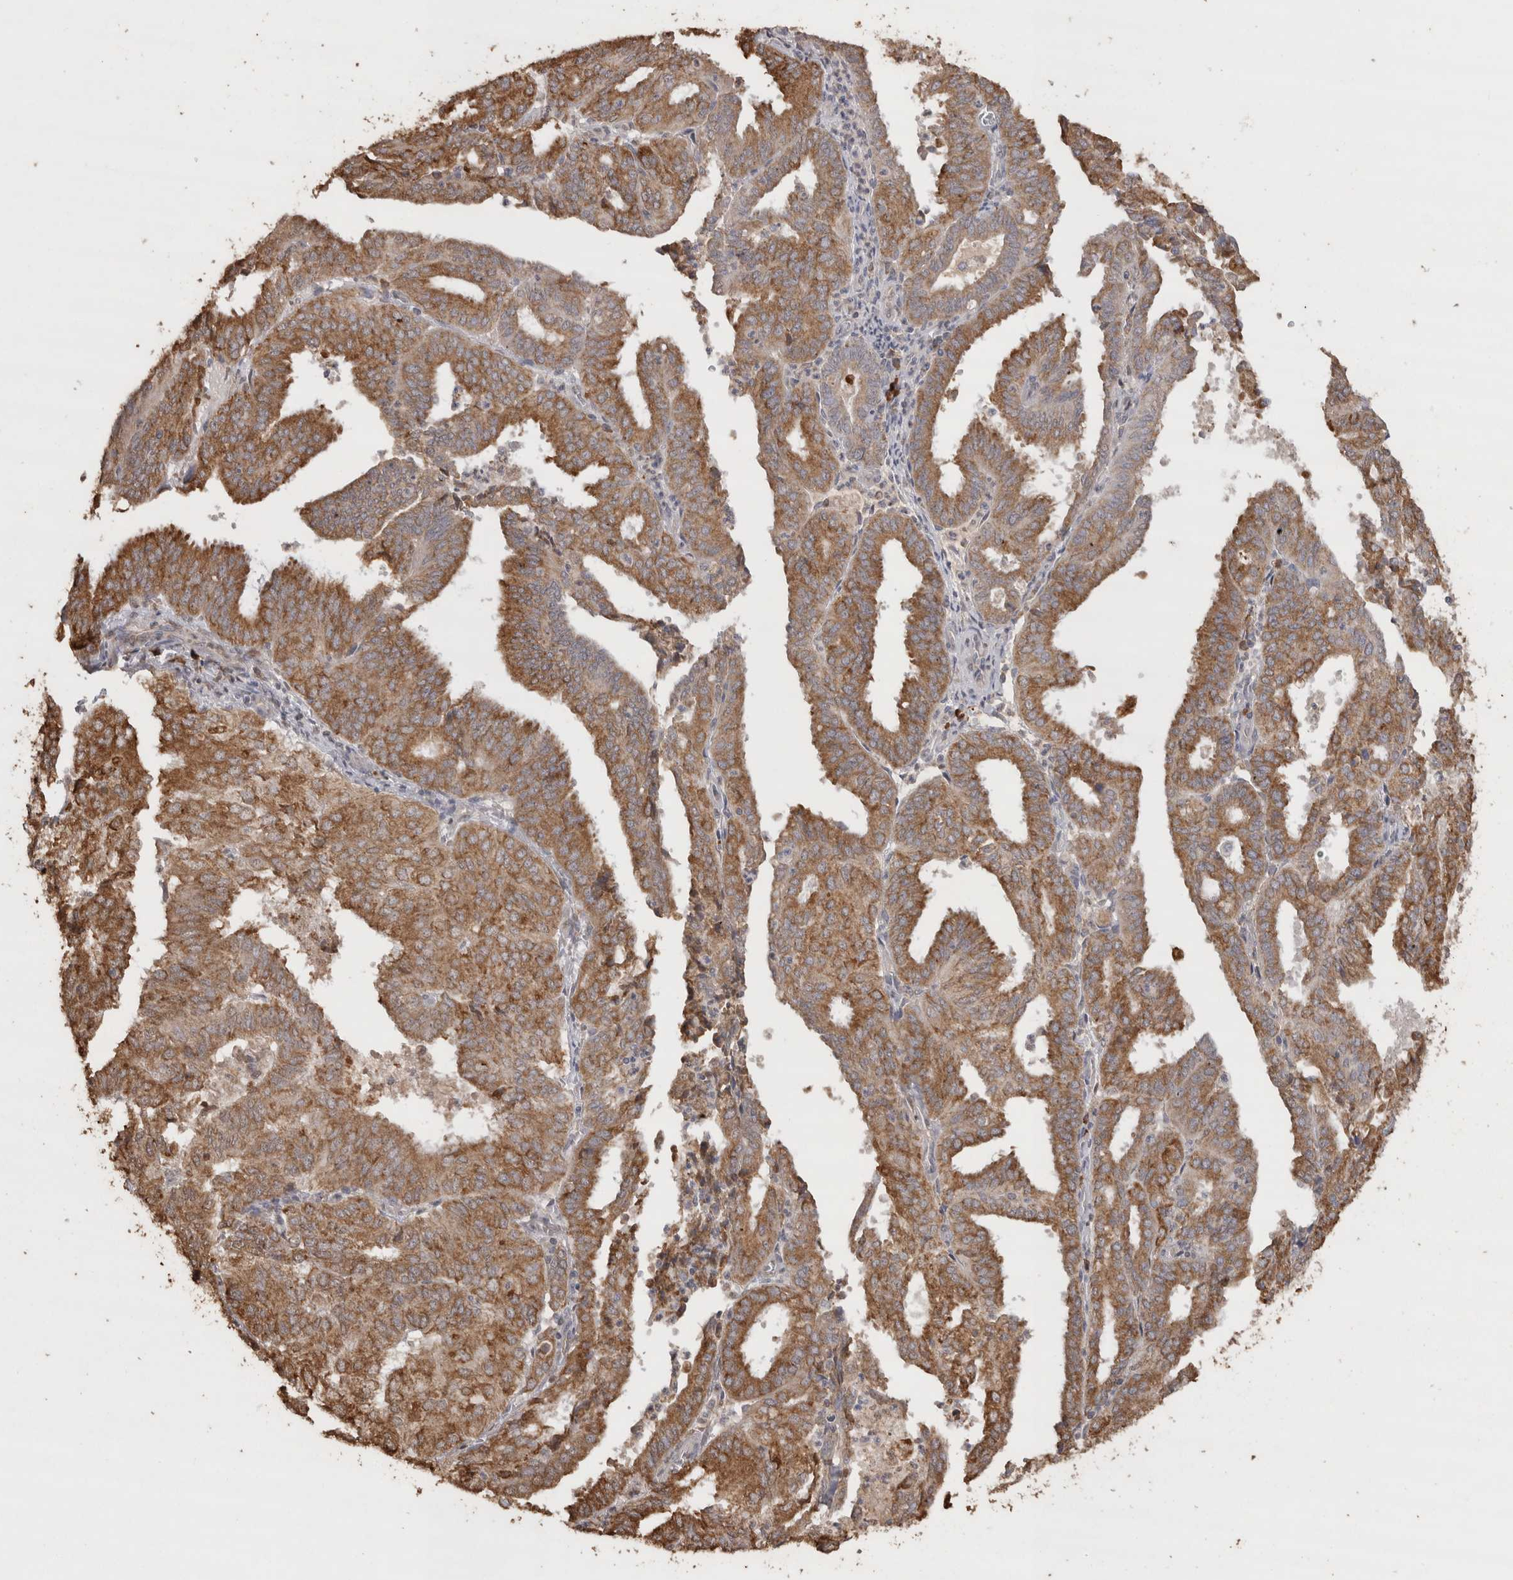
{"staining": {"intensity": "moderate", "quantity": ">75%", "location": "cytoplasmic/membranous"}, "tissue": "endometrial cancer", "cell_type": "Tumor cells", "image_type": "cancer", "snomed": [{"axis": "morphology", "description": "Adenocarcinoma, NOS"}, {"axis": "topography", "description": "Uterus"}], "caption": "Tumor cells exhibit medium levels of moderate cytoplasmic/membranous expression in approximately >75% of cells in human adenocarcinoma (endometrial).", "gene": "CRELD2", "patient": {"sex": "female", "age": 60}}